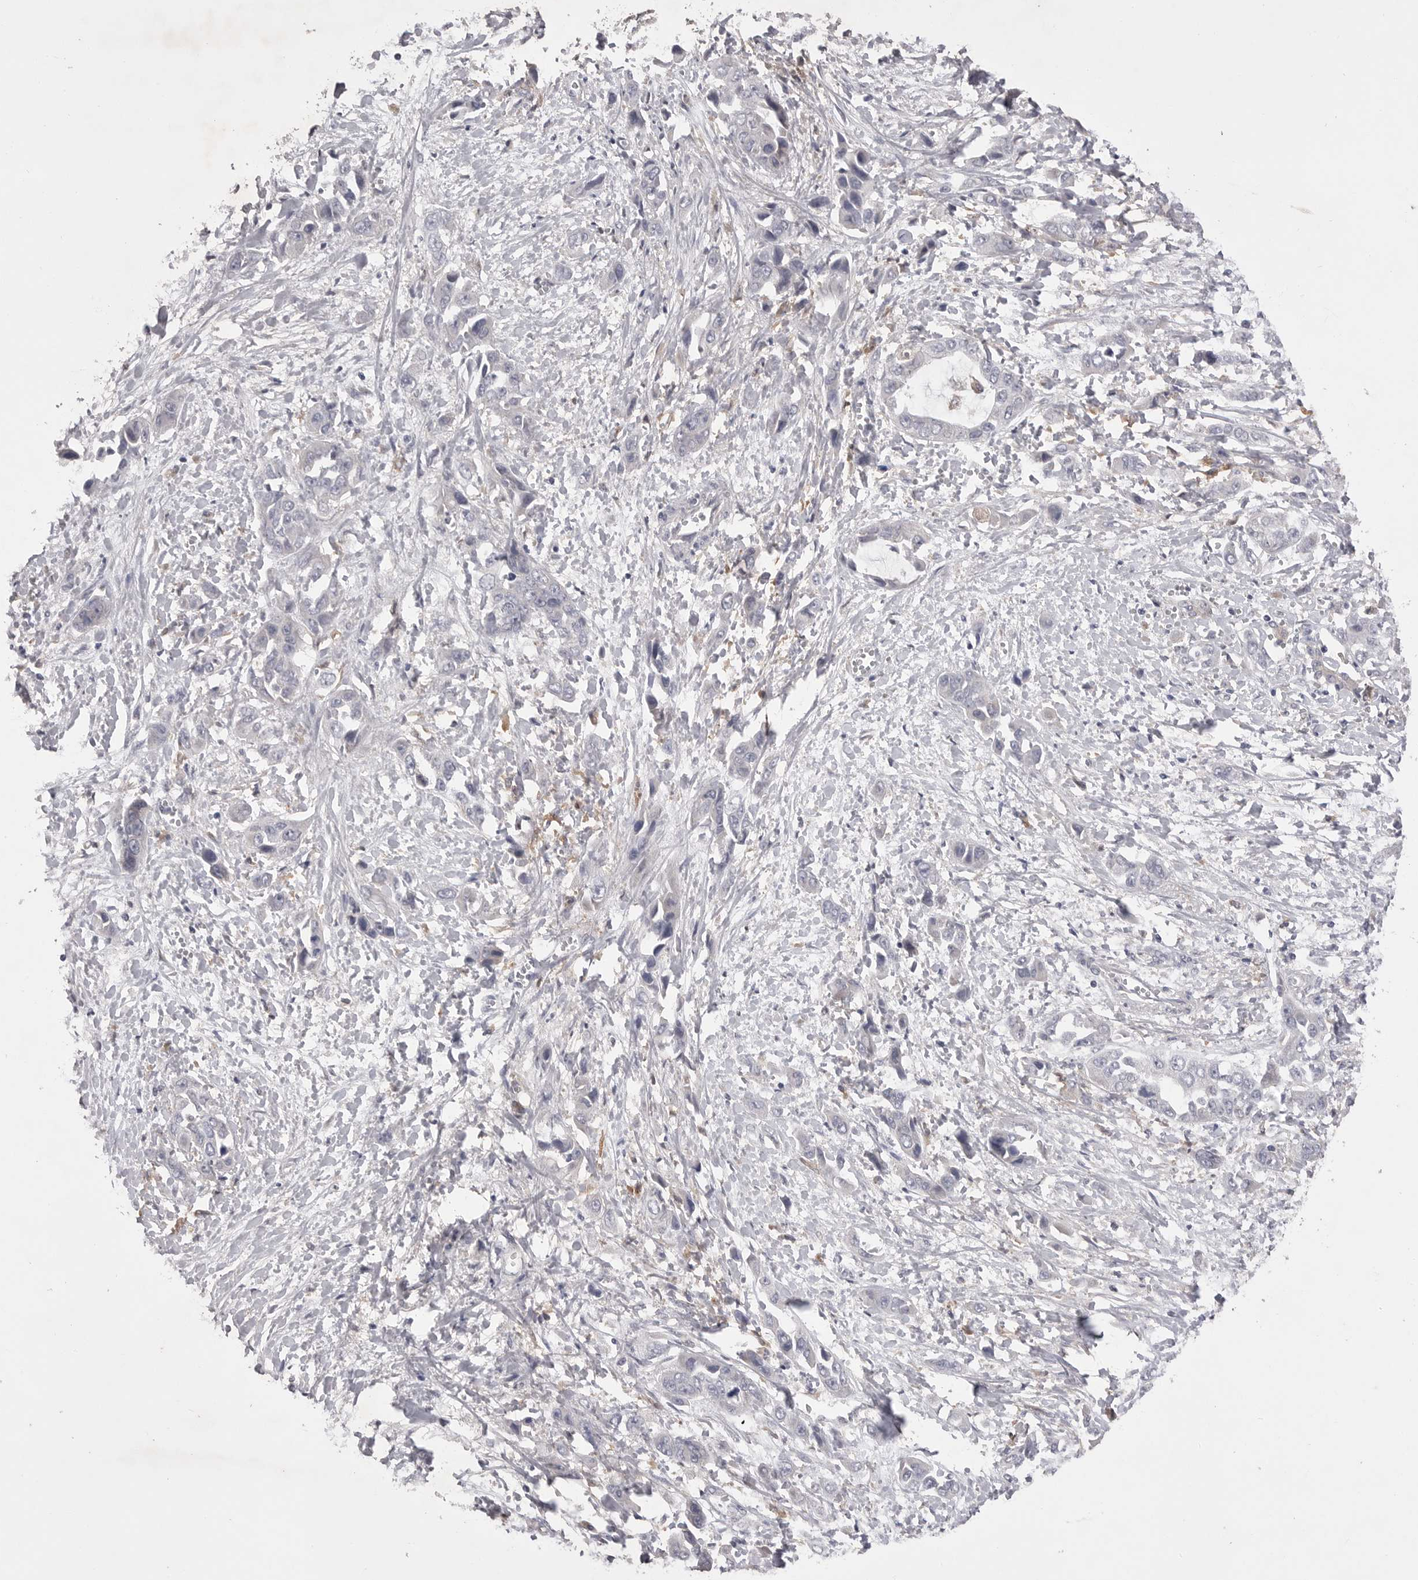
{"staining": {"intensity": "negative", "quantity": "none", "location": "none"}, "tissue": "liver cancer", "cell_type": "Tumor cells", "image_type": "cancer", "snomed": [{"axis": "morphology", "description": "Cholangiocarcinoma"}, {"axis": "topography", "description": "Liver"}], "caption": "Liver cancer (cholangiocarcinoma) was stained to show a protein in brown. There is no significant staining in tumor cells.", "gene": "VAC14", "patient": {"sex": "female", "age": 52}}